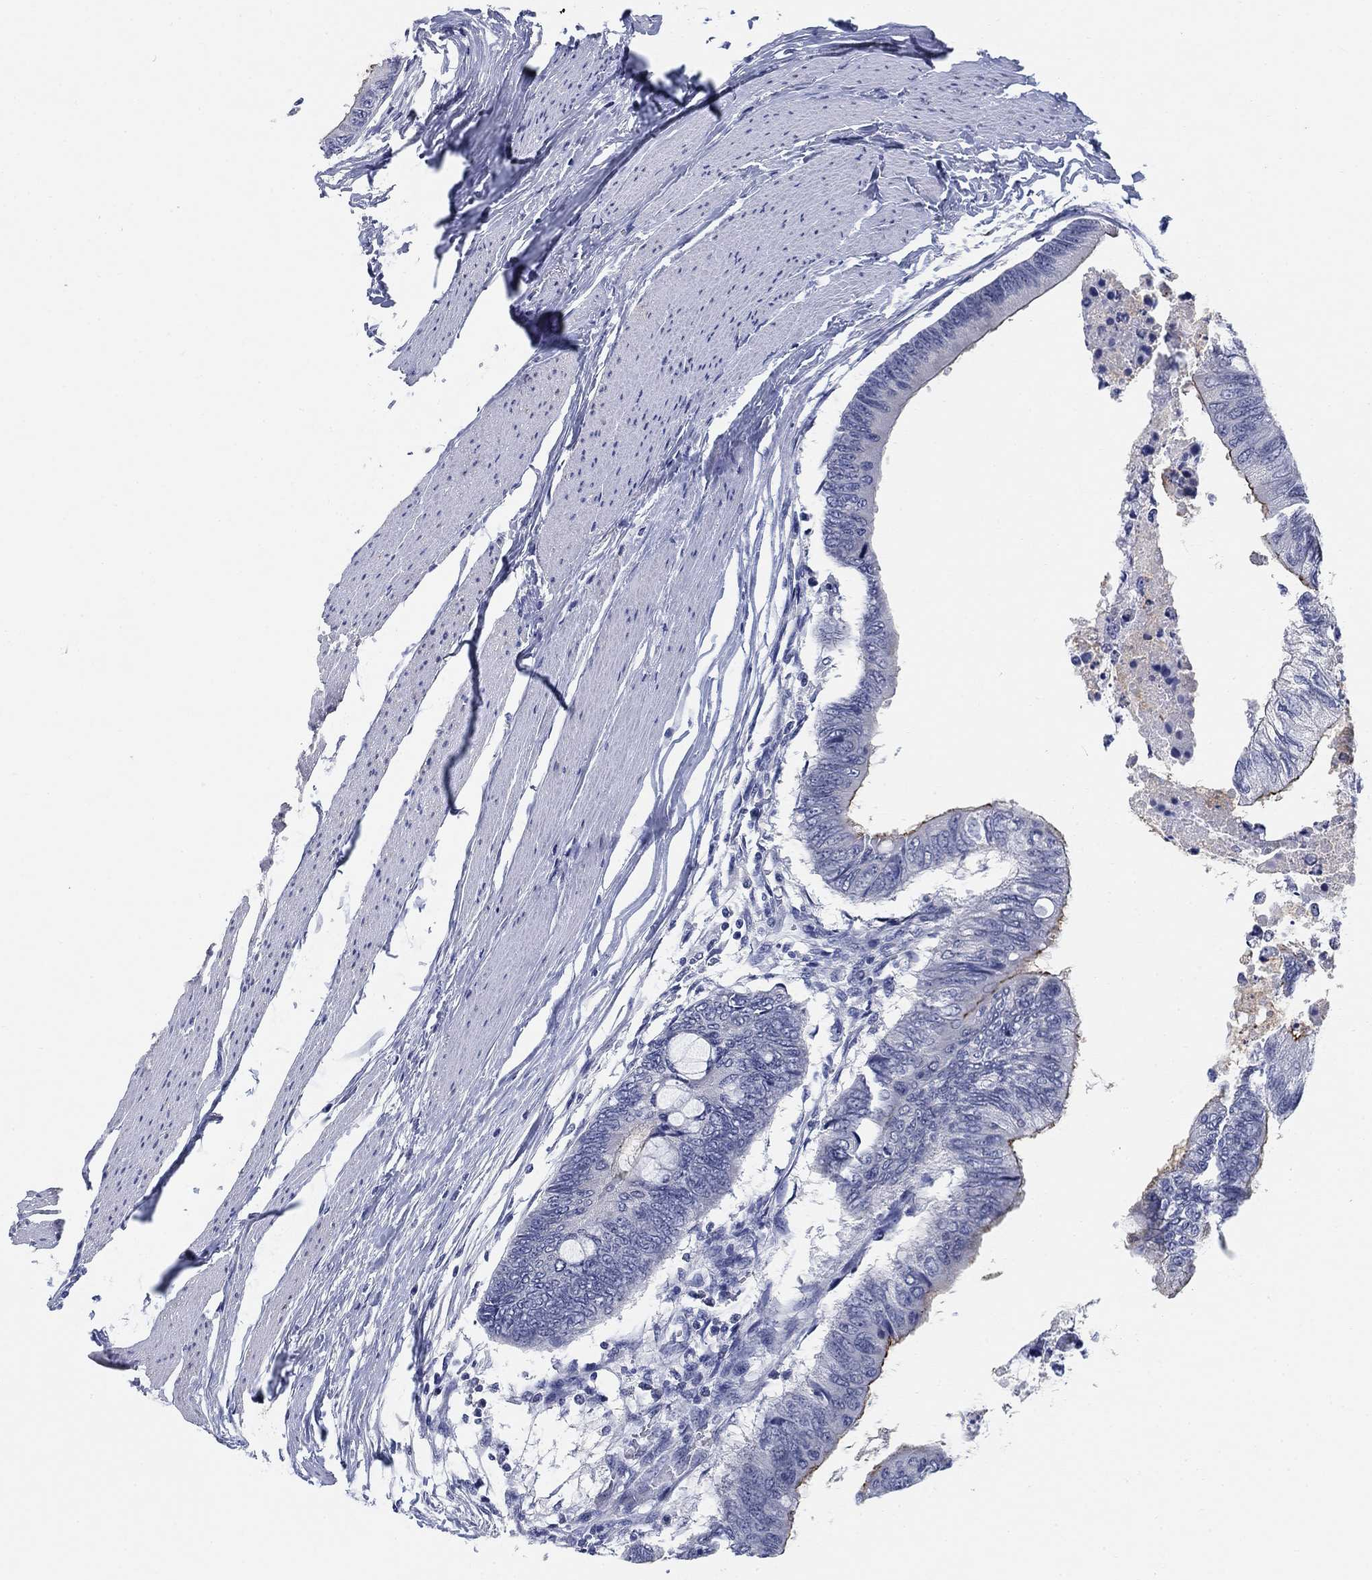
{"staining": {"intensity": "moderate", "quantity": "<25%", "location": "cytoplasmic/membranous"}, "tissue": "colorectal cancer", "cell_type": "Tumor cells", "image_type": "cancer", "snomed": [{"axis": "morphology", "description": "Normal tissue, NOS"}, {"axis": "morphology", "description": "Adenocarcinoma, NOS"}, {"axis": "topography", "description": "Rectum"}, {"axis": "topography", "description": "Peripheral nerve tissue"}], "caption": "Protein staining displays moderate cytoplasmic/membranous expression in about <25% of tumor cells in colorectal adenocarcinoma. Using DAB (brown) and hematoxylin (blue) stains, captured at high magnification using brightfield microscopy.", "gene": "CLUL1", "patient": {"sex": "male", "age": 92}}